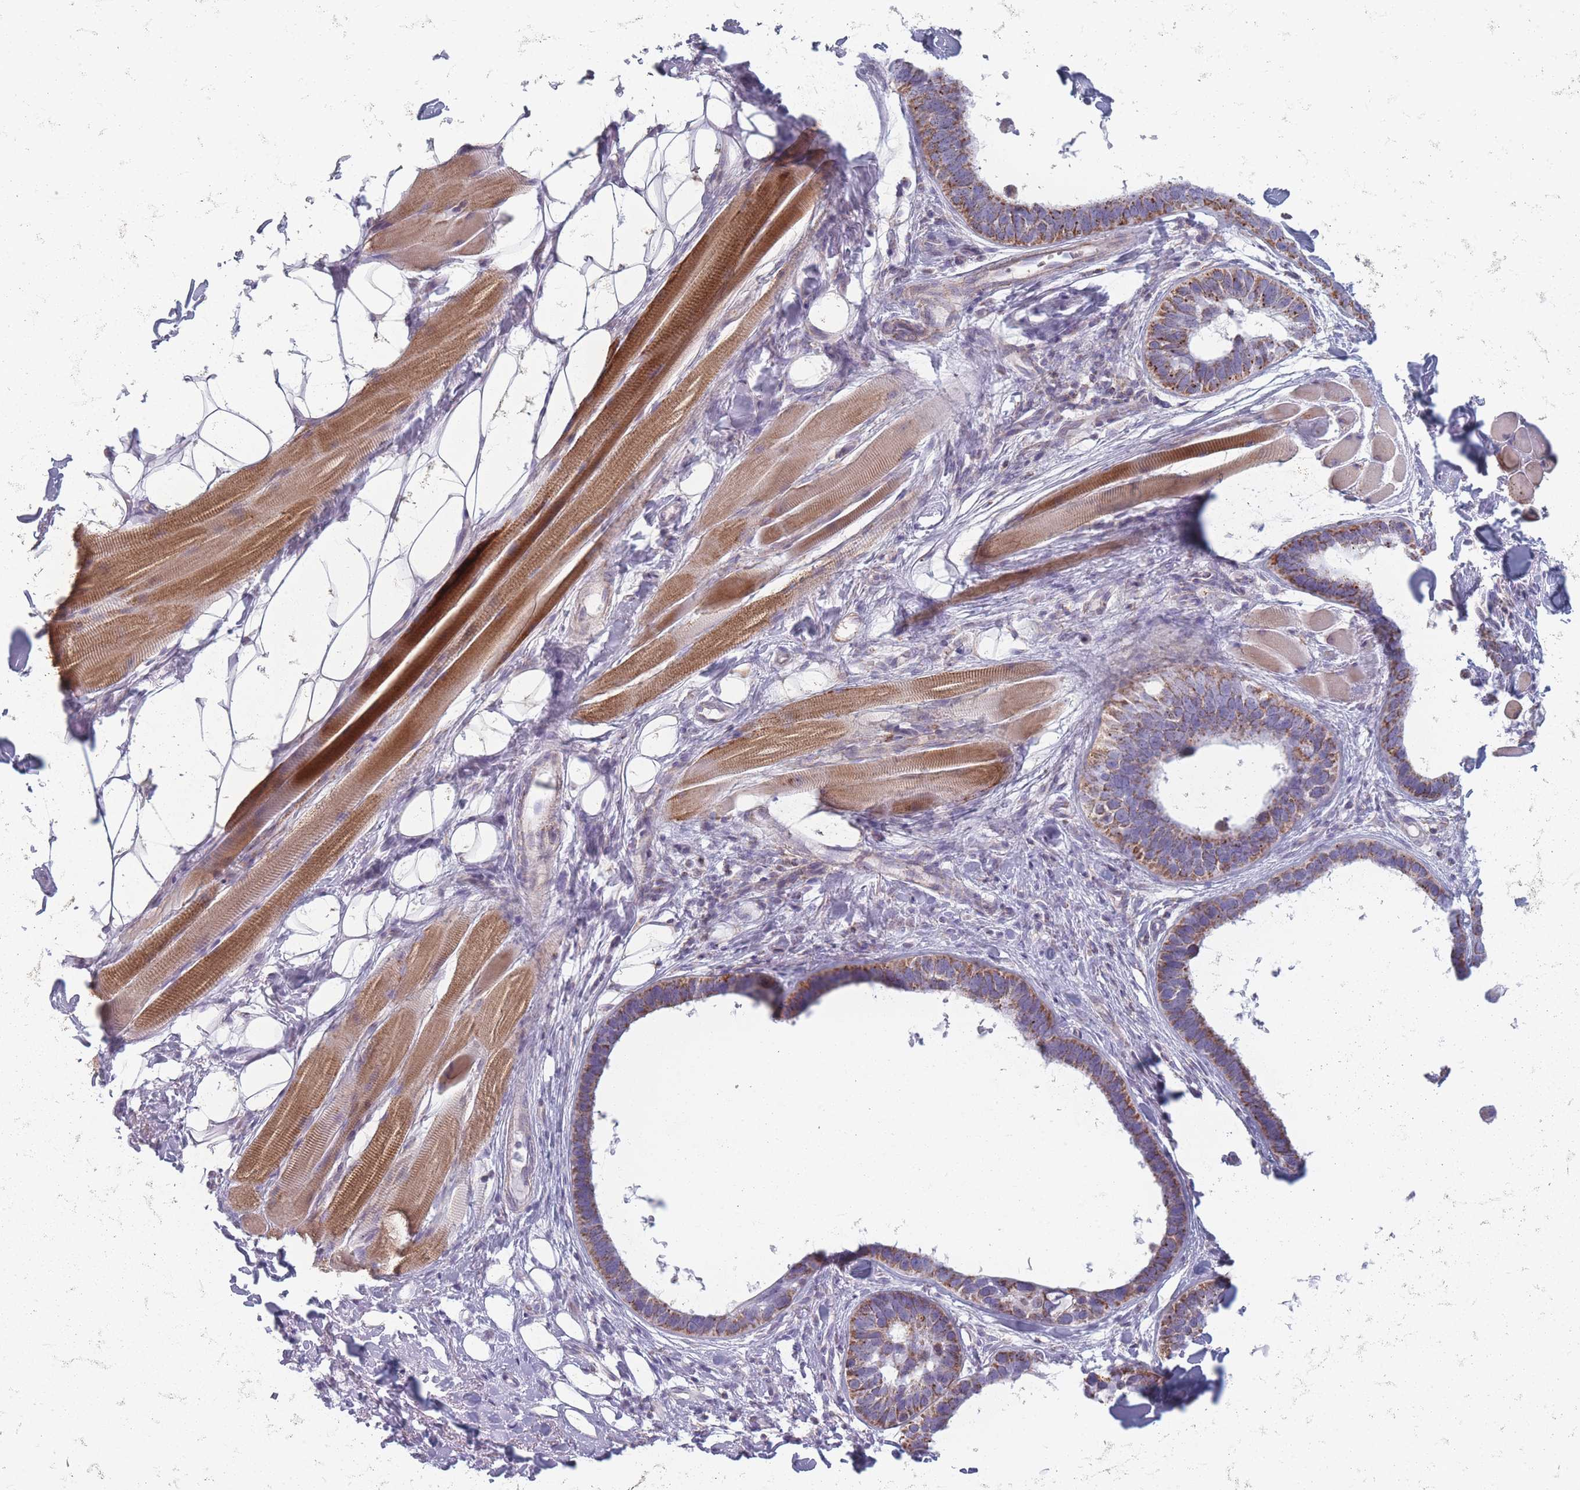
{"staining": {"intensity": "moderate", "quantity": ">75%", "location": "cytoplasmic/membranous"}, "tissue": "skin cancer", "cell_type": "Tumor cells", "image_type": "cancer", "snomed": [{"axis": "morphology", "description": "Basal cell carcinoma"}, {"axis": "topography", "description": "Skin"}], "caption": "Protein staining of skin cancer tissue displays moderate cytoplasmic/membranous positivity in approximately >75% of tumor cells.", "gene": "DCHS1", "patient": {"sex": "male", "age": 62}}